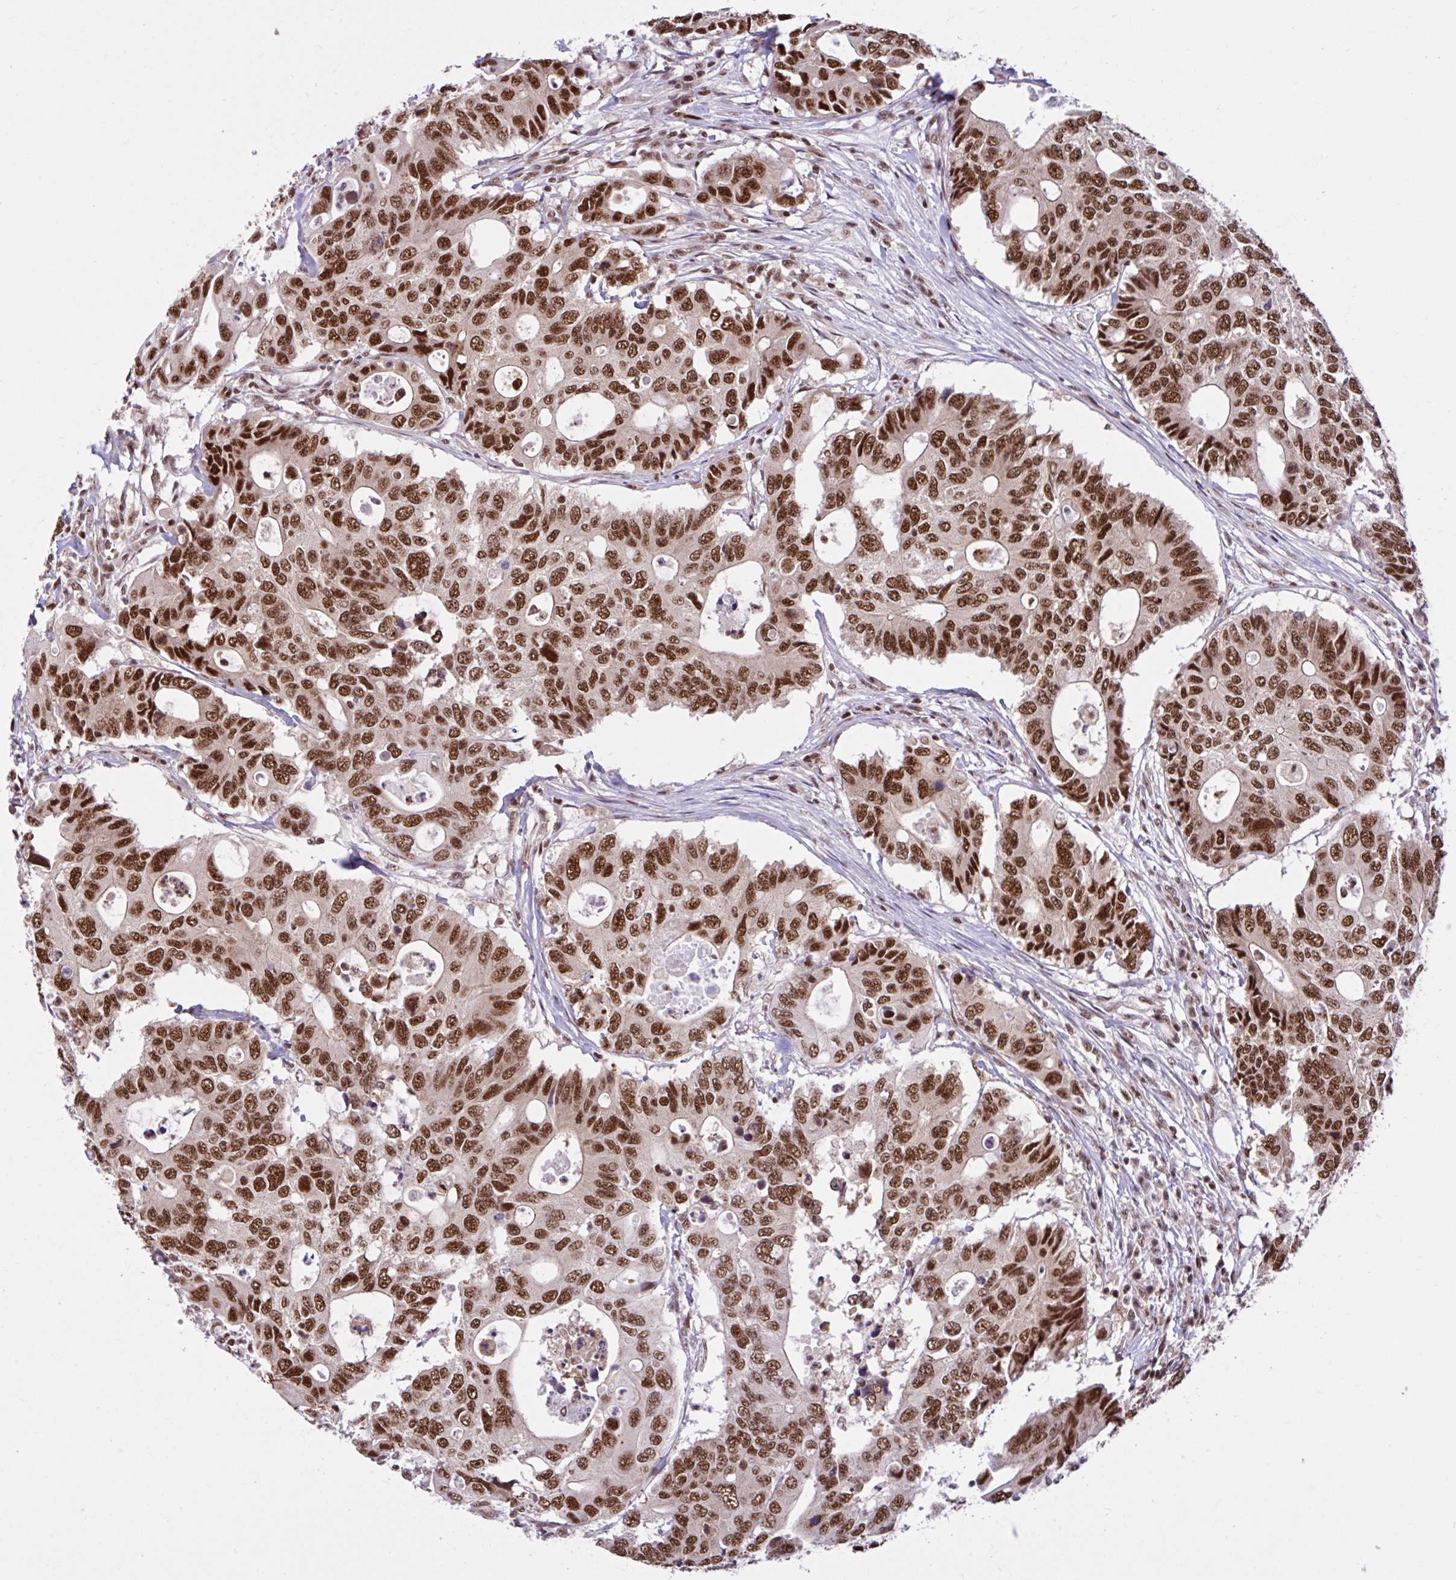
{"staining": {"intensity": "moderate", "quantity": ">75%", "location": "cytoplasmic/membranous,nuclear"}, "tissue": "colorectal cancer", "cell_type": "Tumor cells", "image_type": "cancer", "snomed": [{"axis": "morphology", "description": "Adenocarcinoma, NOS"}, {"axis": "topography", "description": "Colon"}], "caption": "High-power microscopy captured an immunohistochemistry (IHC) photomicrograph of colorectal adenocarcinoma, revealing moderate cytoplasmic/membranous and nuclear positivity in about >75% of tumor cells.", "gene": "CCDC12", "patient": {"sex": "male", "age": 71}}